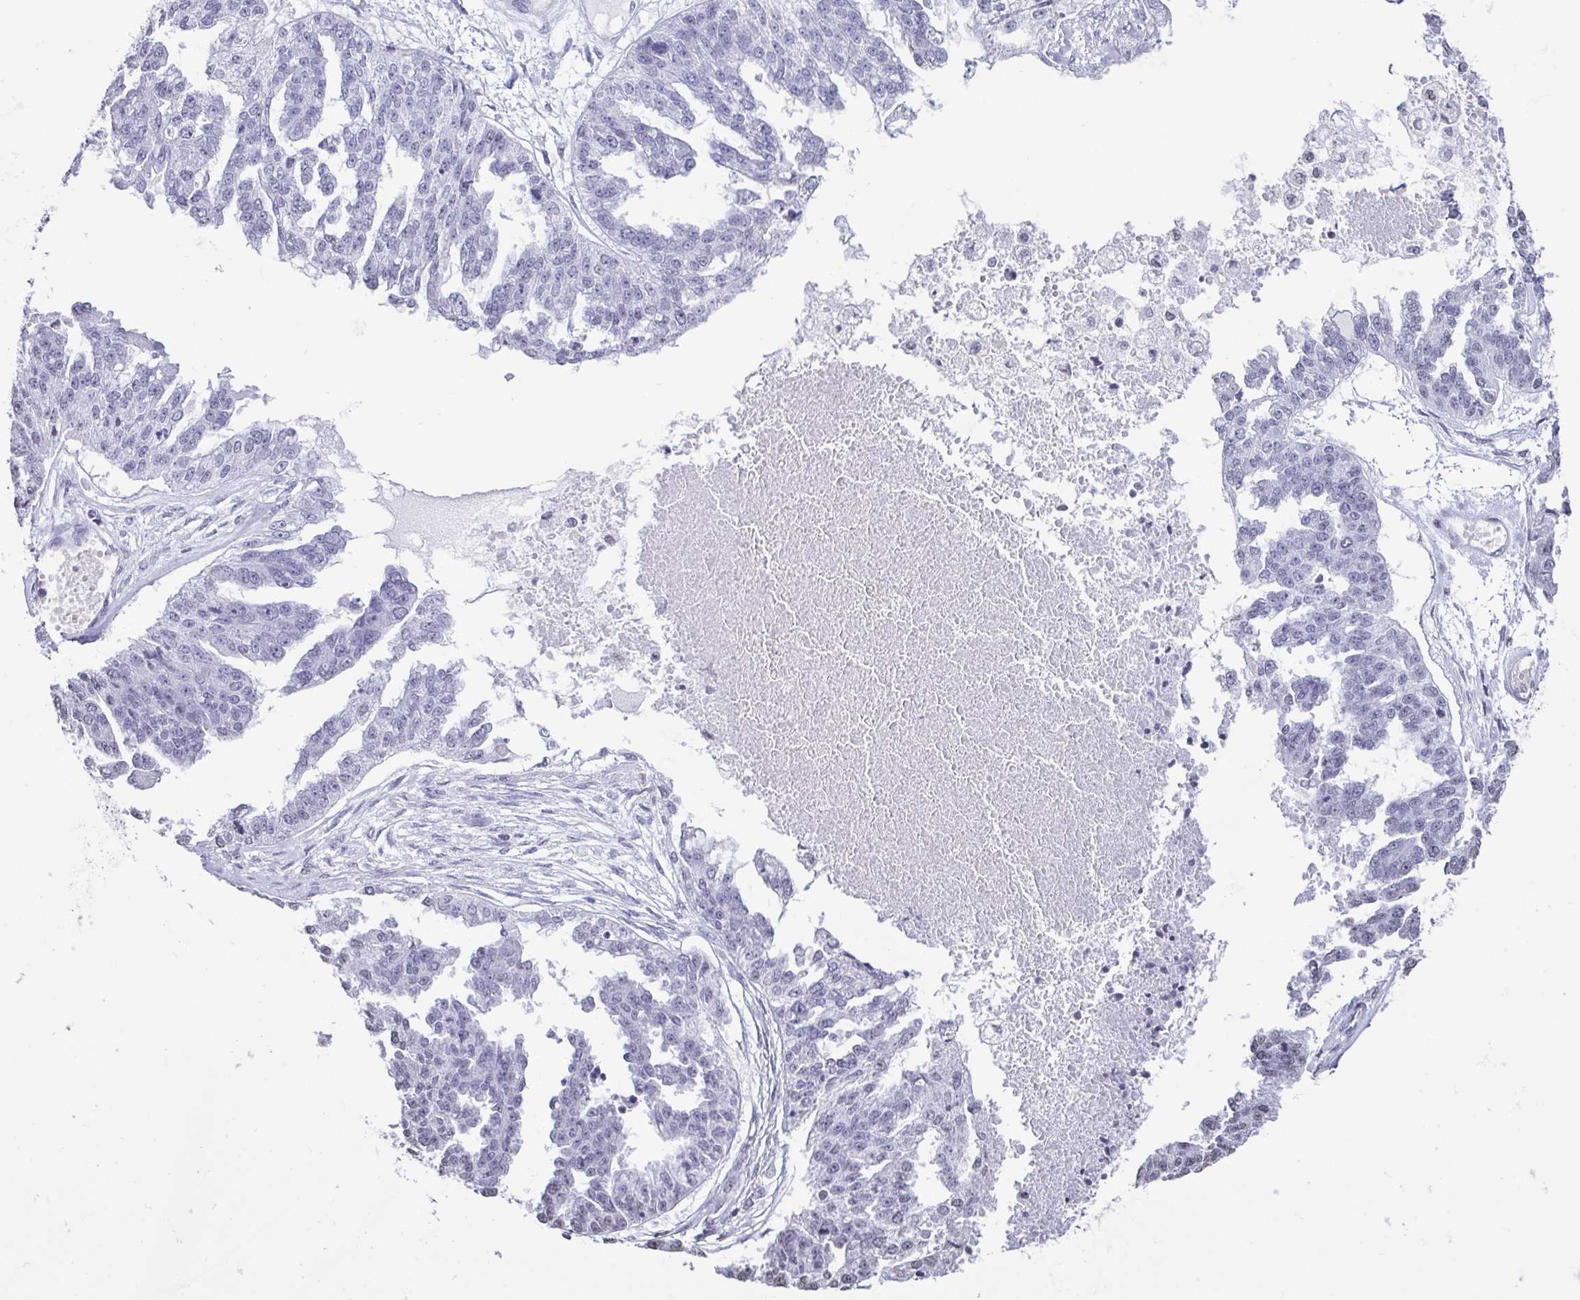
{"staining": {"intensity": "negative", "quantity": "none", "location": "none"}, "tissue": "ovarian cancer", "cell_type": "Tumor cells", "image_type": "cancer", "snomed": [{"axis": "morphology", "description": "Cystadenocarcinoma, serous, NOS"}, {"axis": "topography", "description": "Ovary"}], "caption": "The histopathology image shows no staining of tumor cells in ovarian serous cystadenocarcinoma. (IHC, brightfield microscopy, high magnification).", "gene": "VCY1B", "patient": {"sex": "female", "age": 58}}